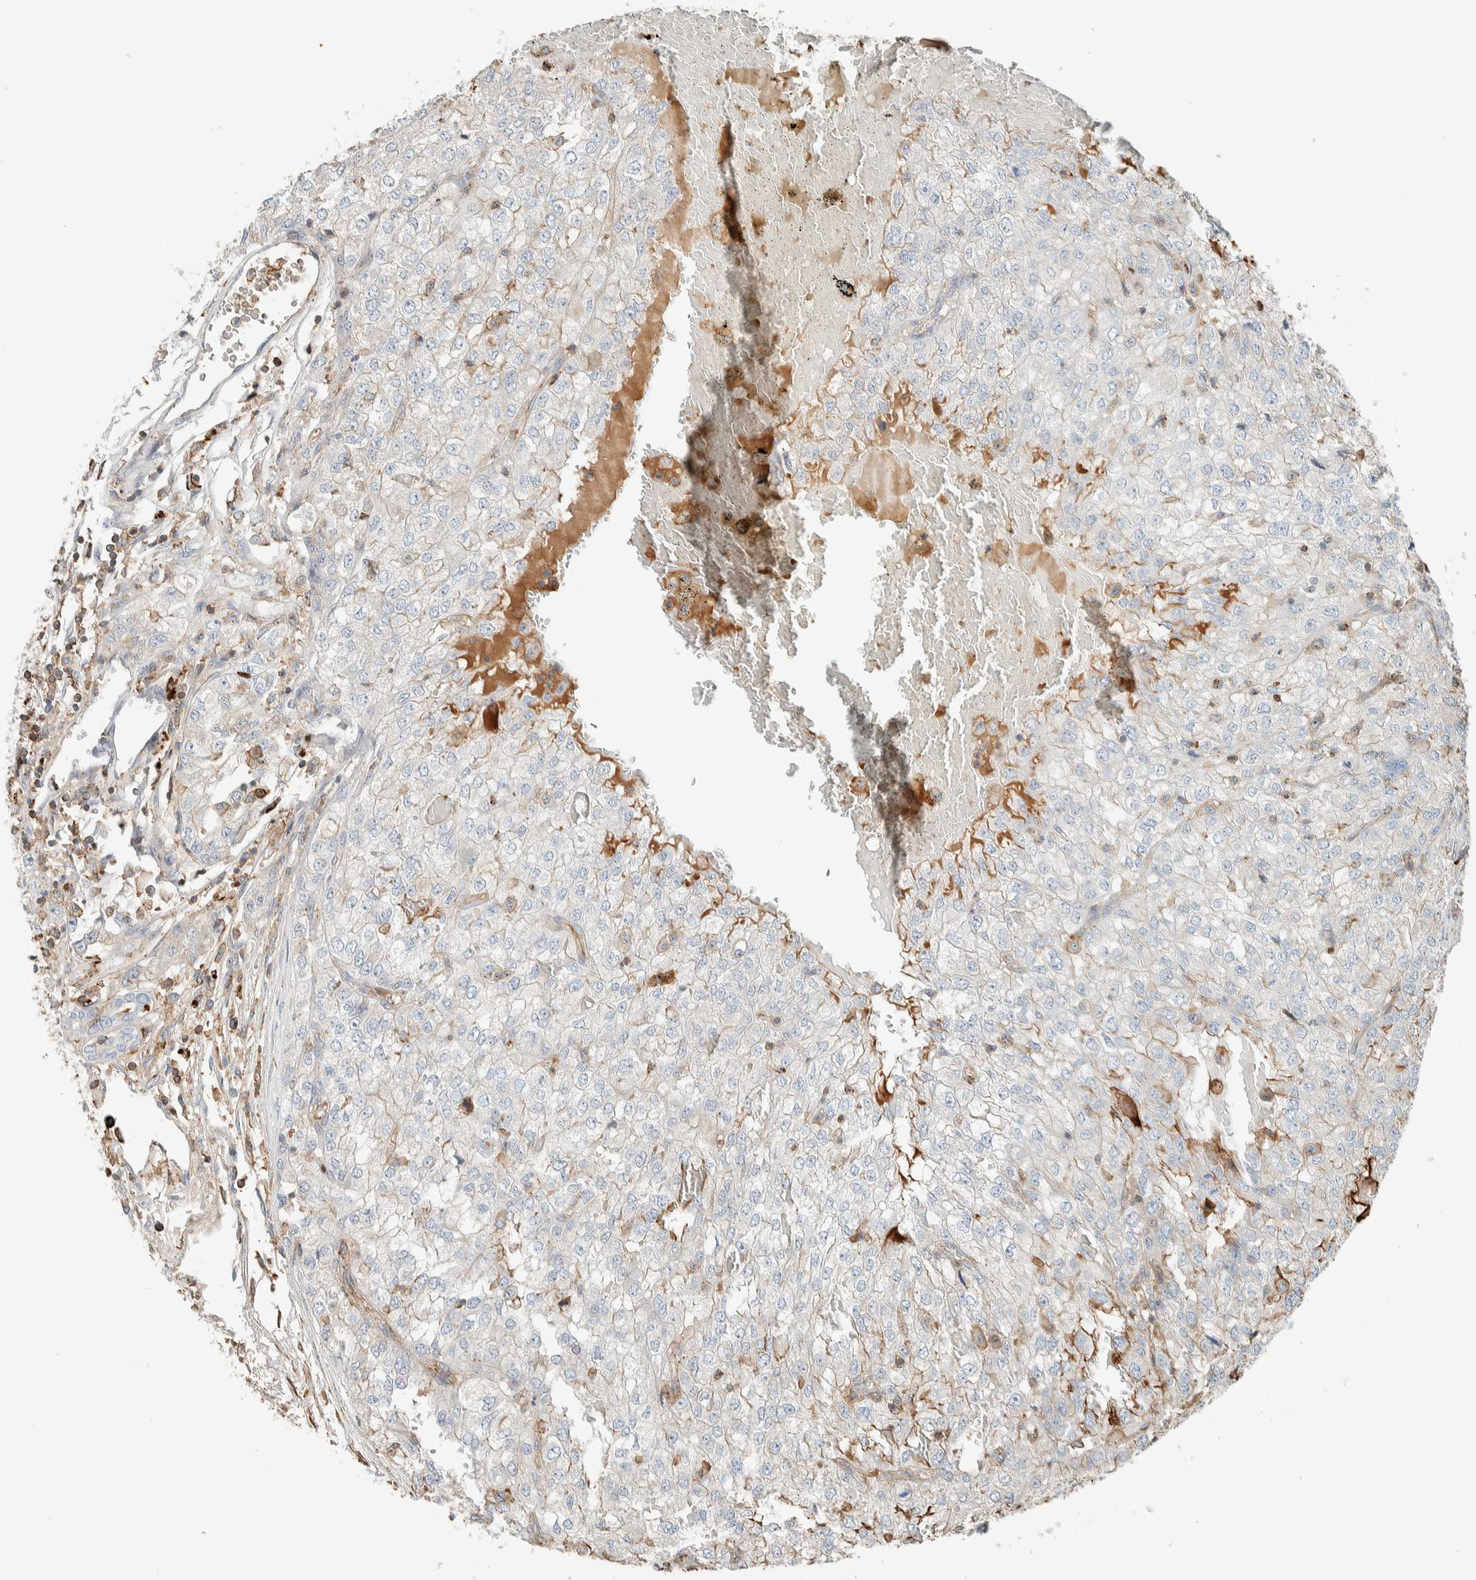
{"staining": {"intensity": "negative", "quantity": "none", "location": "none"}, "tissue": "renal cancer", "cell_type": "Tumor cells", "image_type": "cancer", "snomed": [{"axis": "morphology", "description": "Adenocarcinoma, NOS"}, {"axis": "topography", "description": "Kidney"}], "caption": "This is an IHC histopathology image of renal cancer (adenocarcinoma). There is no positivity in tumor cells.", "gene": "CTBP2", "patient": {"sex": "female", "age": 54}}